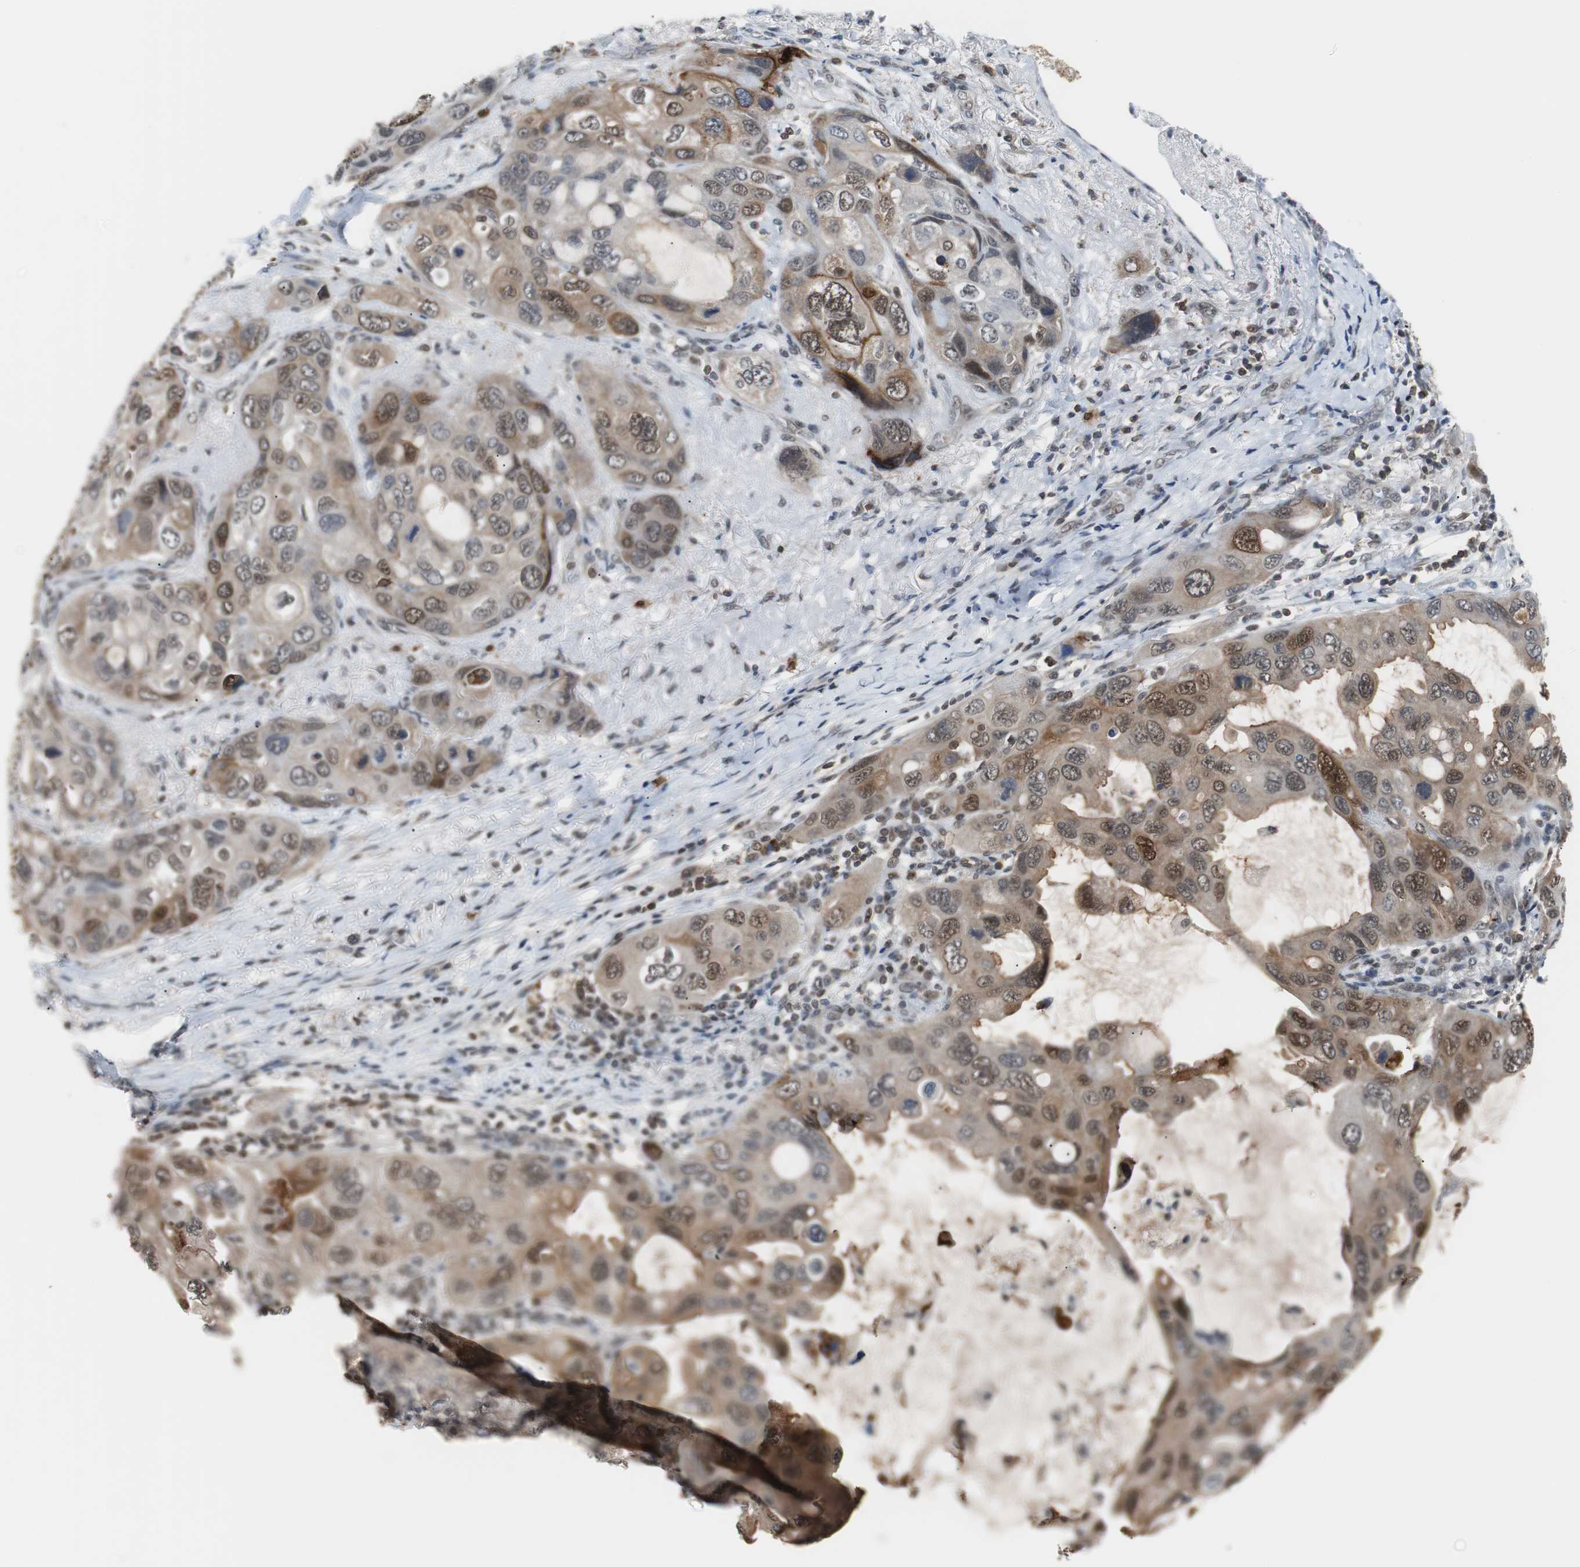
{"staining": {"intensity": "strong", "quantity": ">75%", "location": "cytoplasmic/membranous,nuclear"}, "tissue": "lung cancer", "cell_type": "Tumor cells", "image_type": "cancer", "snomed": [{"axis": "morphology", "description": "Squamous cell carcinoma, NOS"}, {"axis": "topography", "description": "Lung"}], "caption": "This micrograph shows immunohistochemistry staining of lung squamous cell carcinoma, with high strong cytoplasmic/membranous and nuclear positivity in about >75% of tumor cells.", "gene": "SIRT1", "patient": {"sex": "female", "age": 73}}